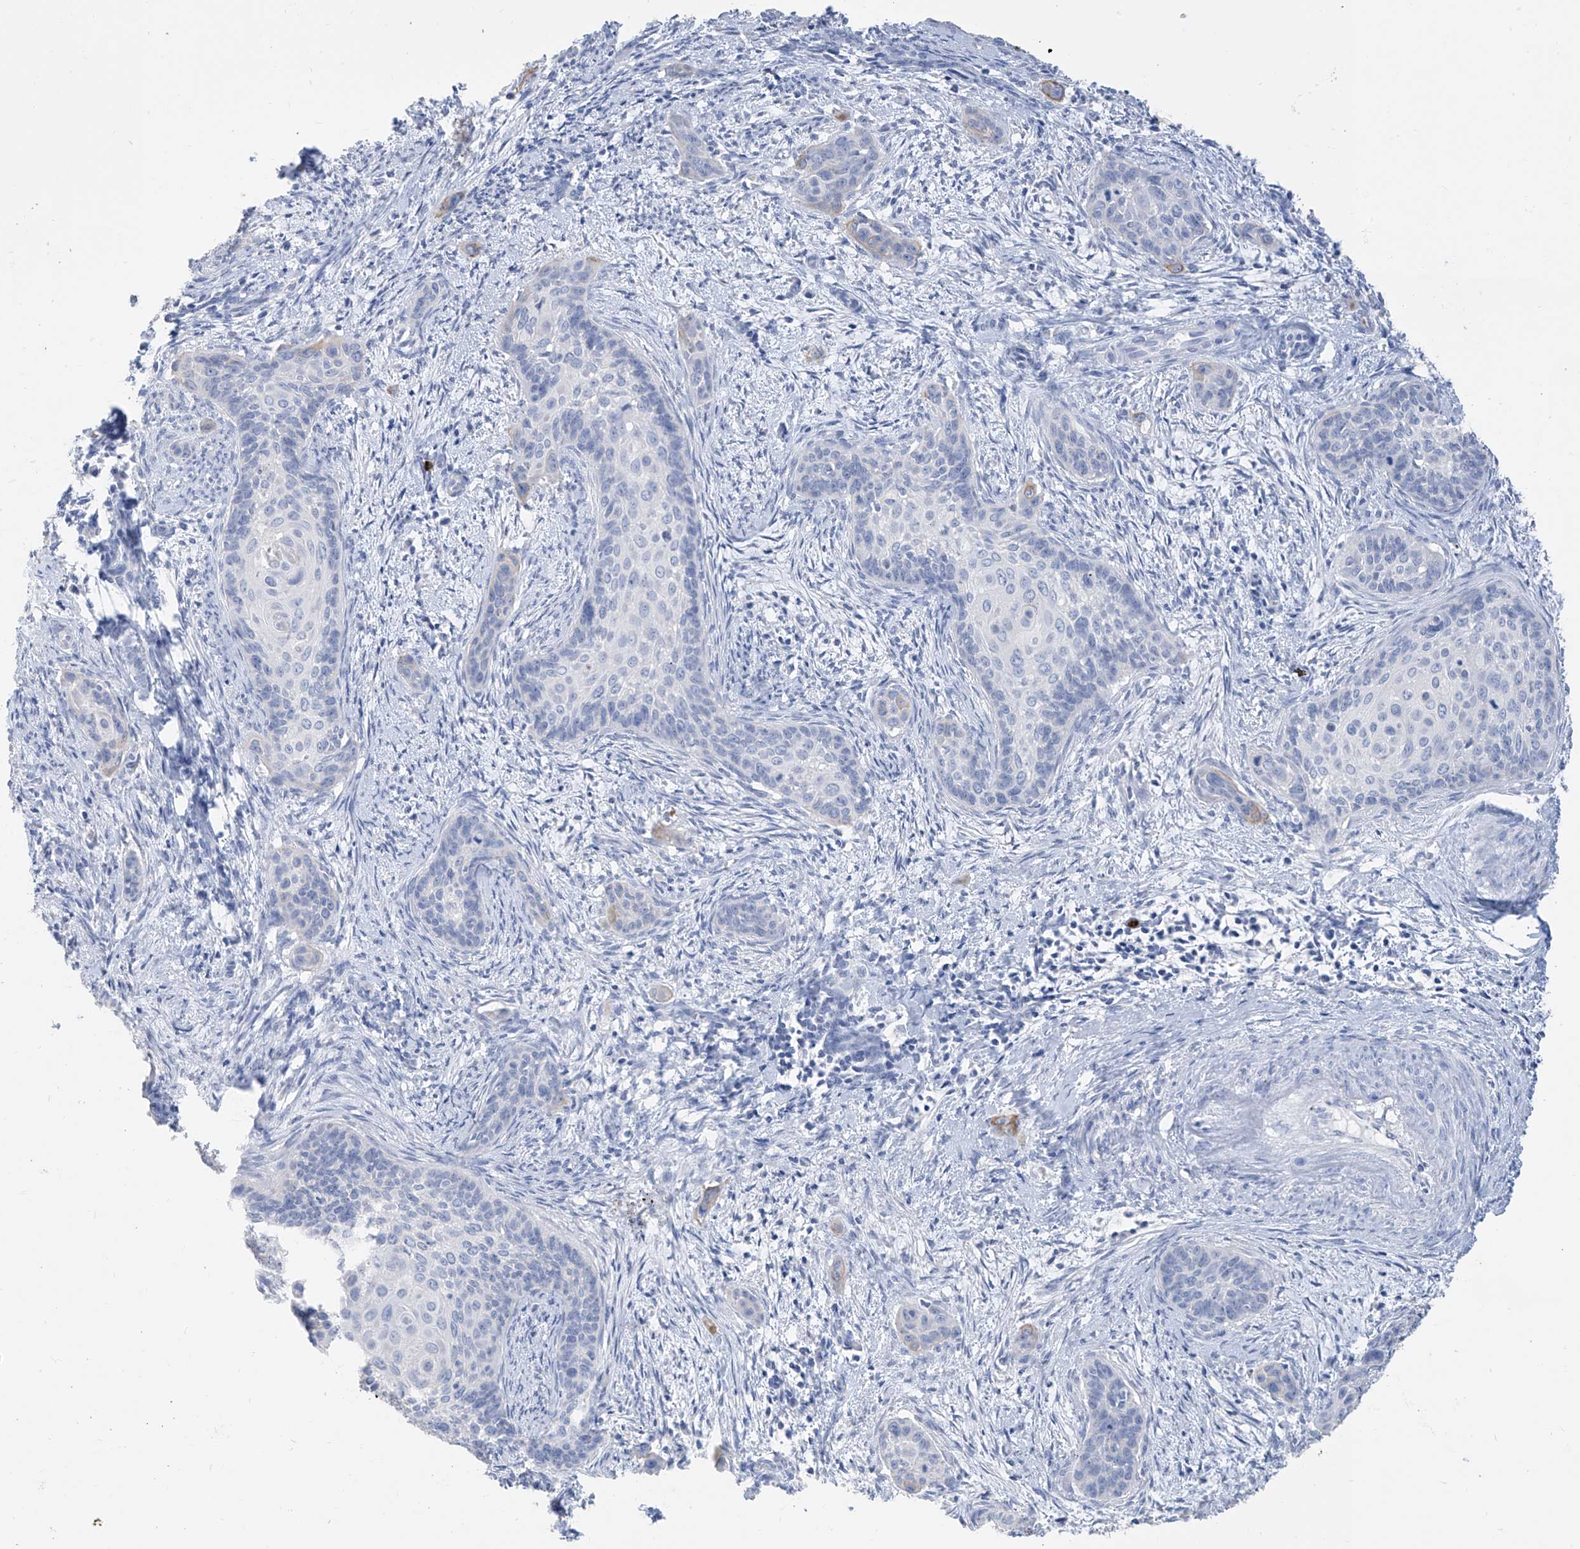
{"staining": {"intensity": "negative", "quantity": "none", "location": "none"}, "tissue": "cervical cancer", "cell_type": "Tumor cells", "image_type": "cancer", "snomed": [{"axis": "morphology", "description": "Squamous cell carcinoma, NOS"}, {"axis": "topography", "description": "Cervix"}], "caption": "Squamous cell carcinoma (cervical) stained for a protein using immunohistochemistry demonstrates no staining tumor cells.", "gene": "PAFAH1B3", "patient": {"sex": "female", "age": 33}}